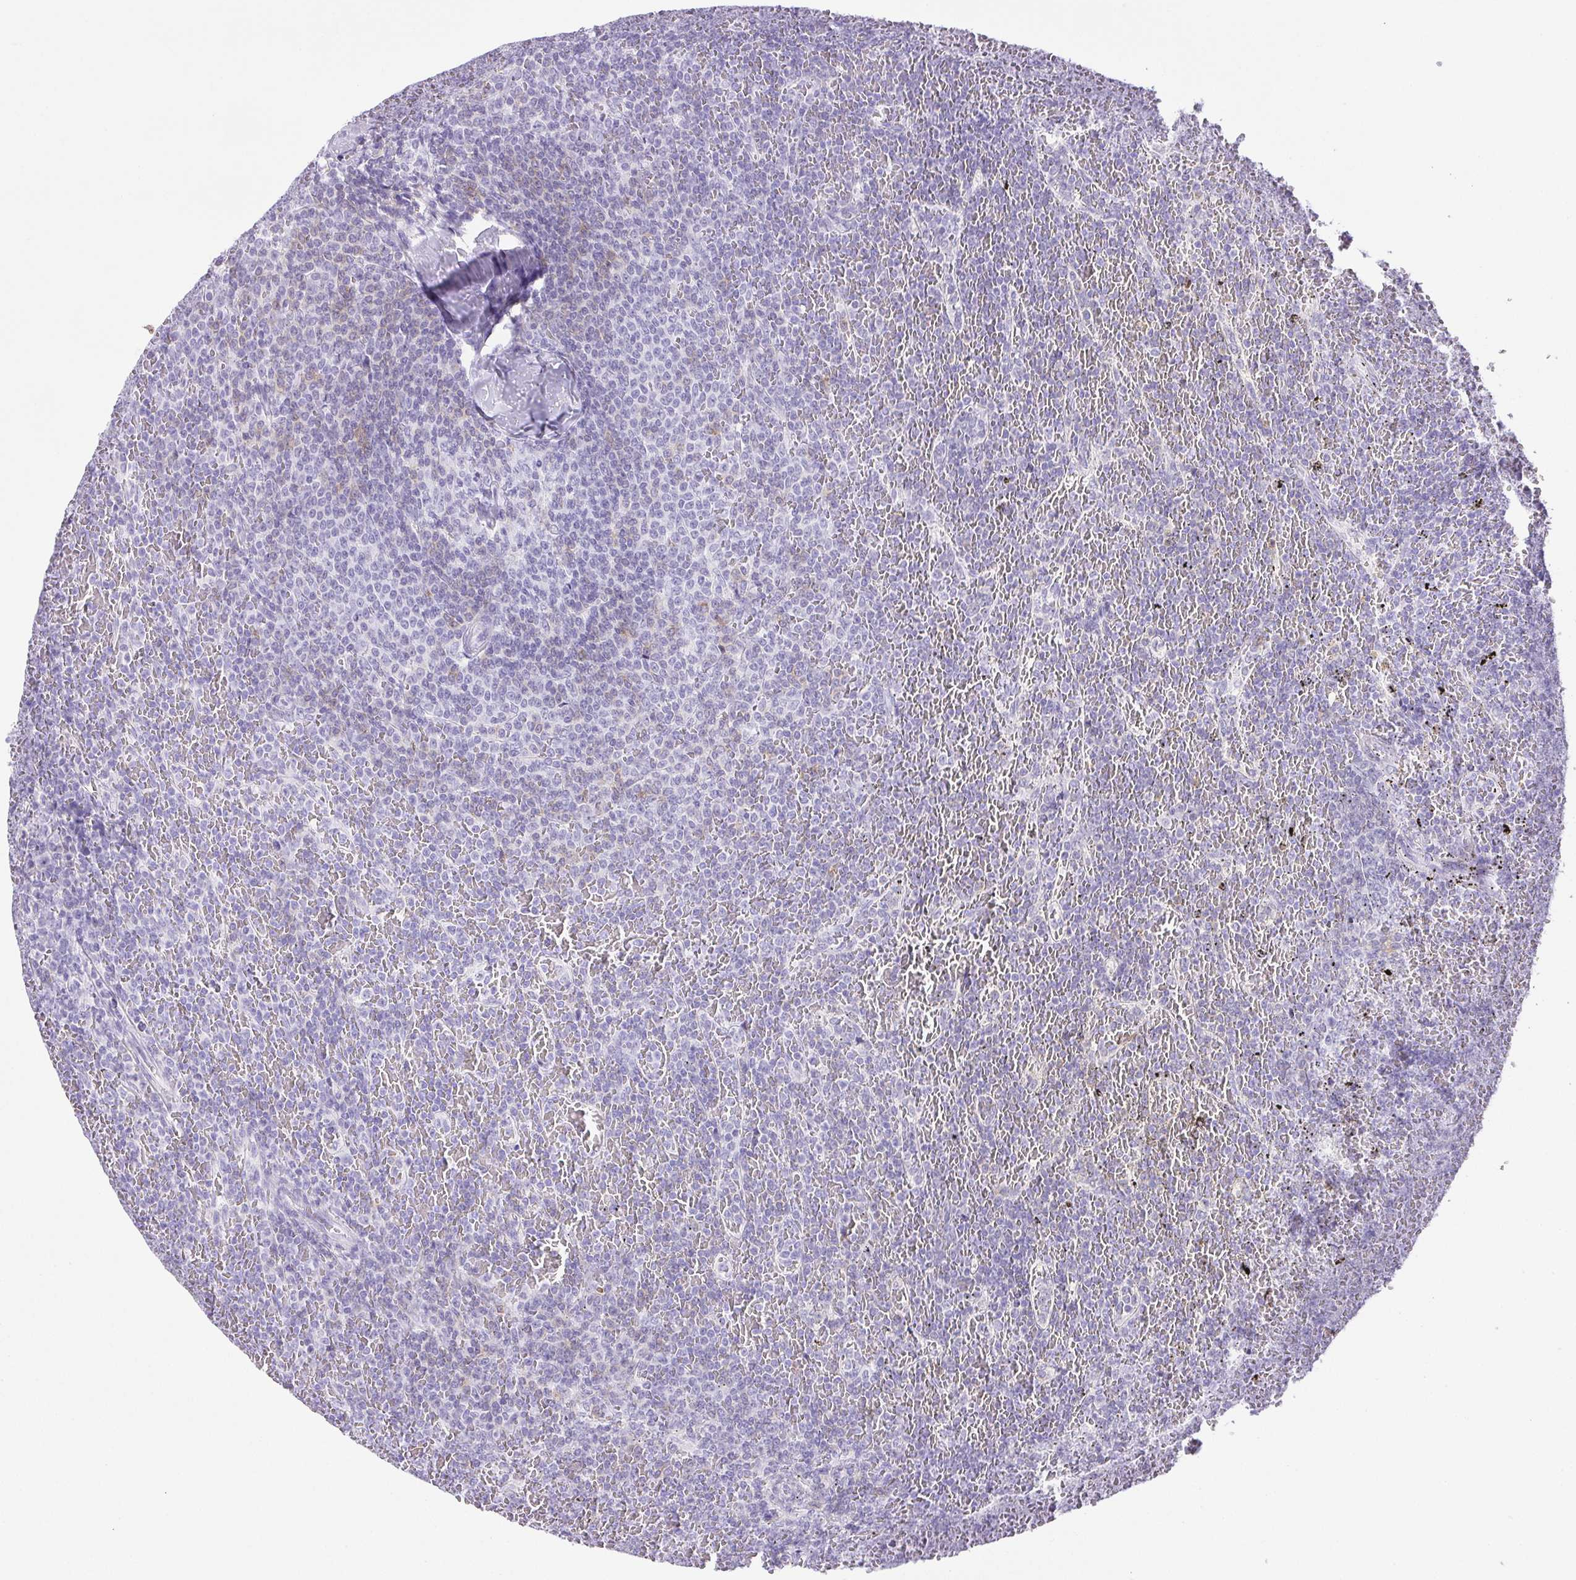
{"staining": {"intensity": "negative", "quantity": "none", "location": "none"}, "tissue": "lymphoma", "cell_type": "Tumor cells", "image_type": "cancer", "snomed": [{"axis": "morphology", "description": "Malignant lymphoma, non-Hodgkin's type, Low grade"}, {"axis": "topography", "description": "Spleen"}], "caption": "Immunohistochemistry of low-grade malignant lymphoma, non-Hodgkin's type shows no staining in tumor cells.", "gene": "HLA-G", "patient": {"sex": "female", "age": 77}}